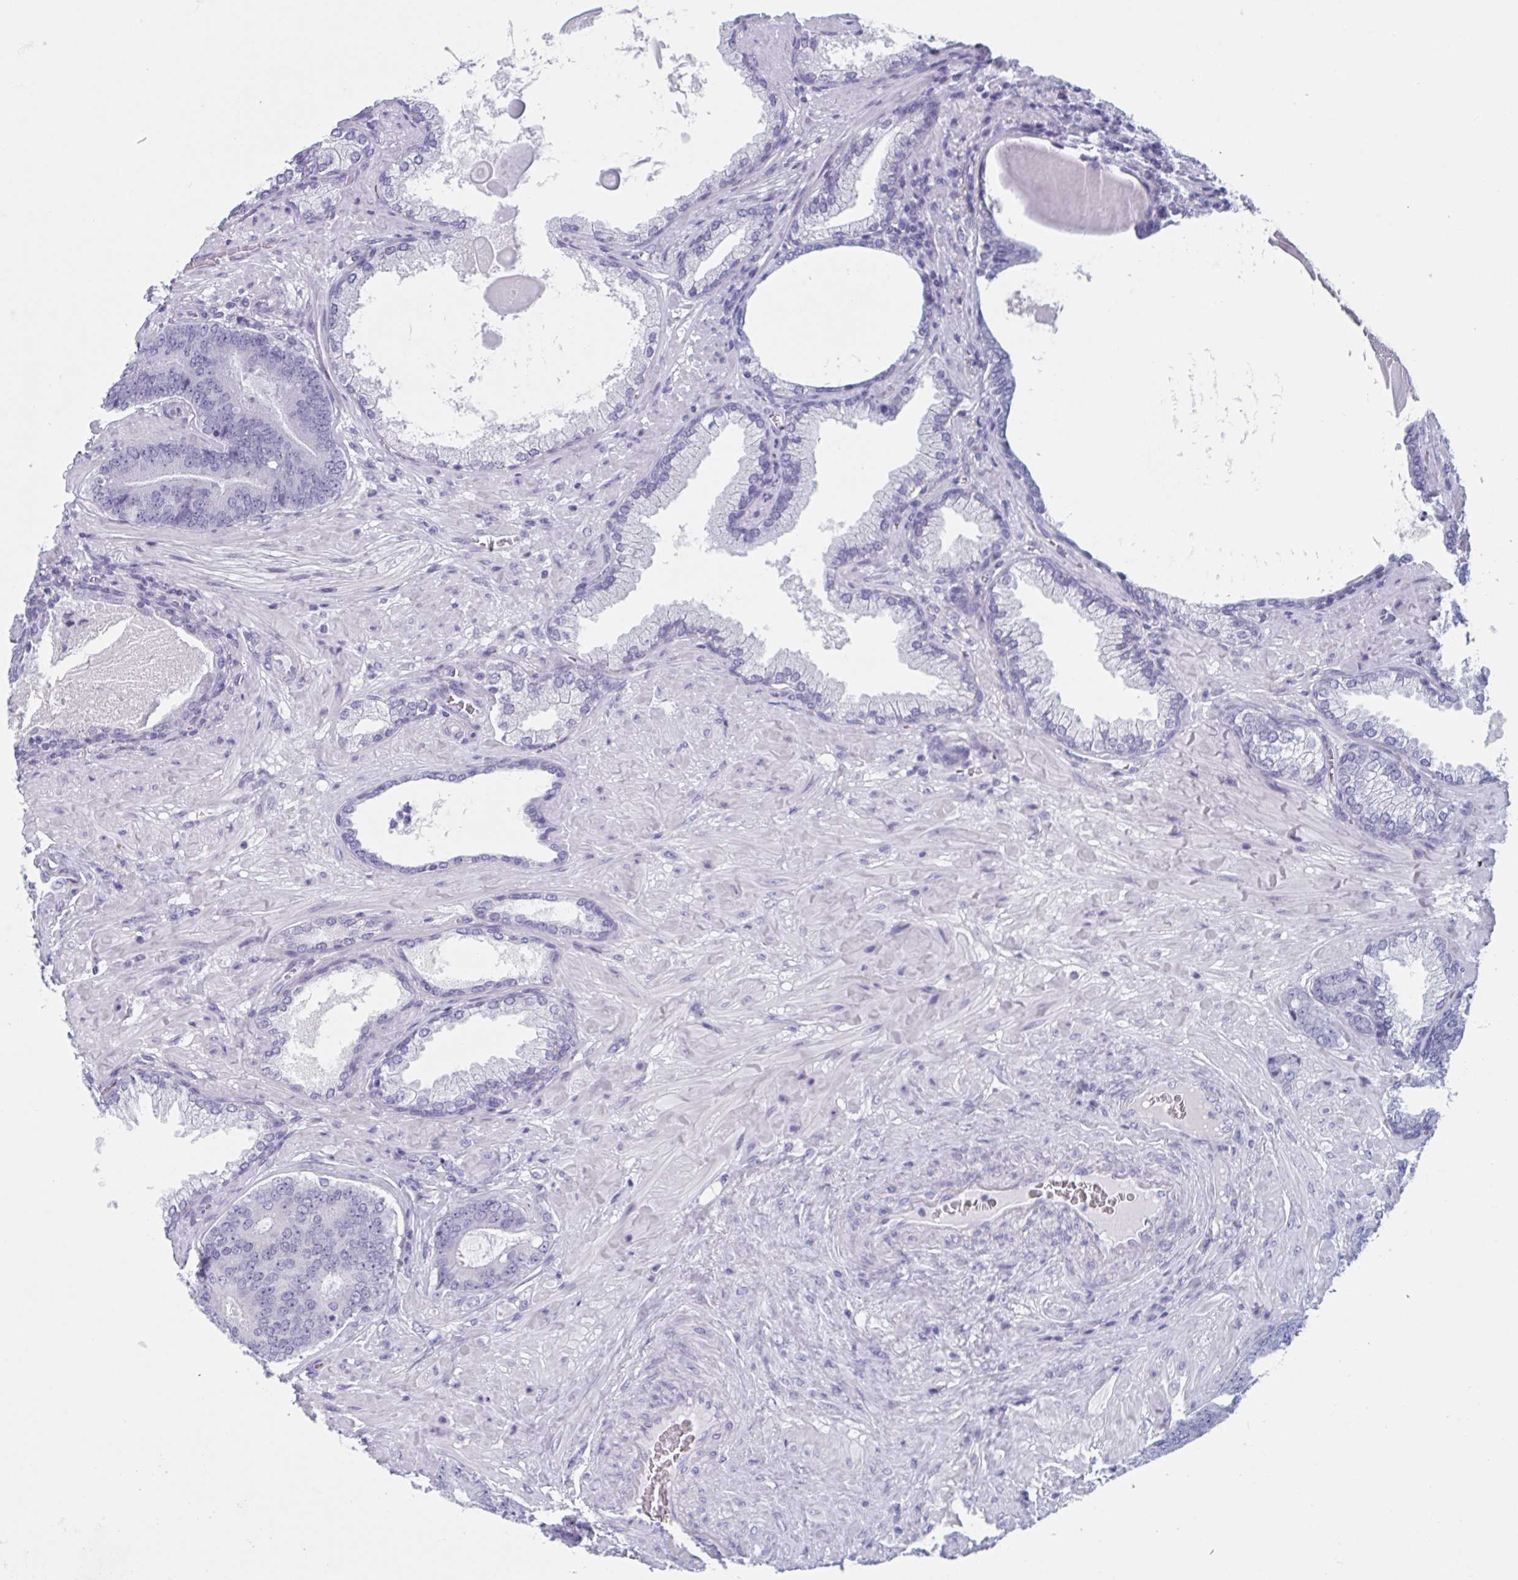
{"staining": {"intensity": "negative", "quantity": "none", "location": "none"}, "tissue": "prostate cancer", "cell_type": "Tumor cells", "image_type": "cancer", "snomed": [{"axis": "morphology", "description": "Adenocarcinoma, High grade"}, {"axis": "topography", "description": "Prostate"}], "caption": "IHC of prostate cancer (high-grade adenocarcinoma) displays no staining in tumor cells. (DAB immunohistochemistry, high magnification).", "gene": "HSD11B2", "patient": {"sex": "male", "age": 62}}